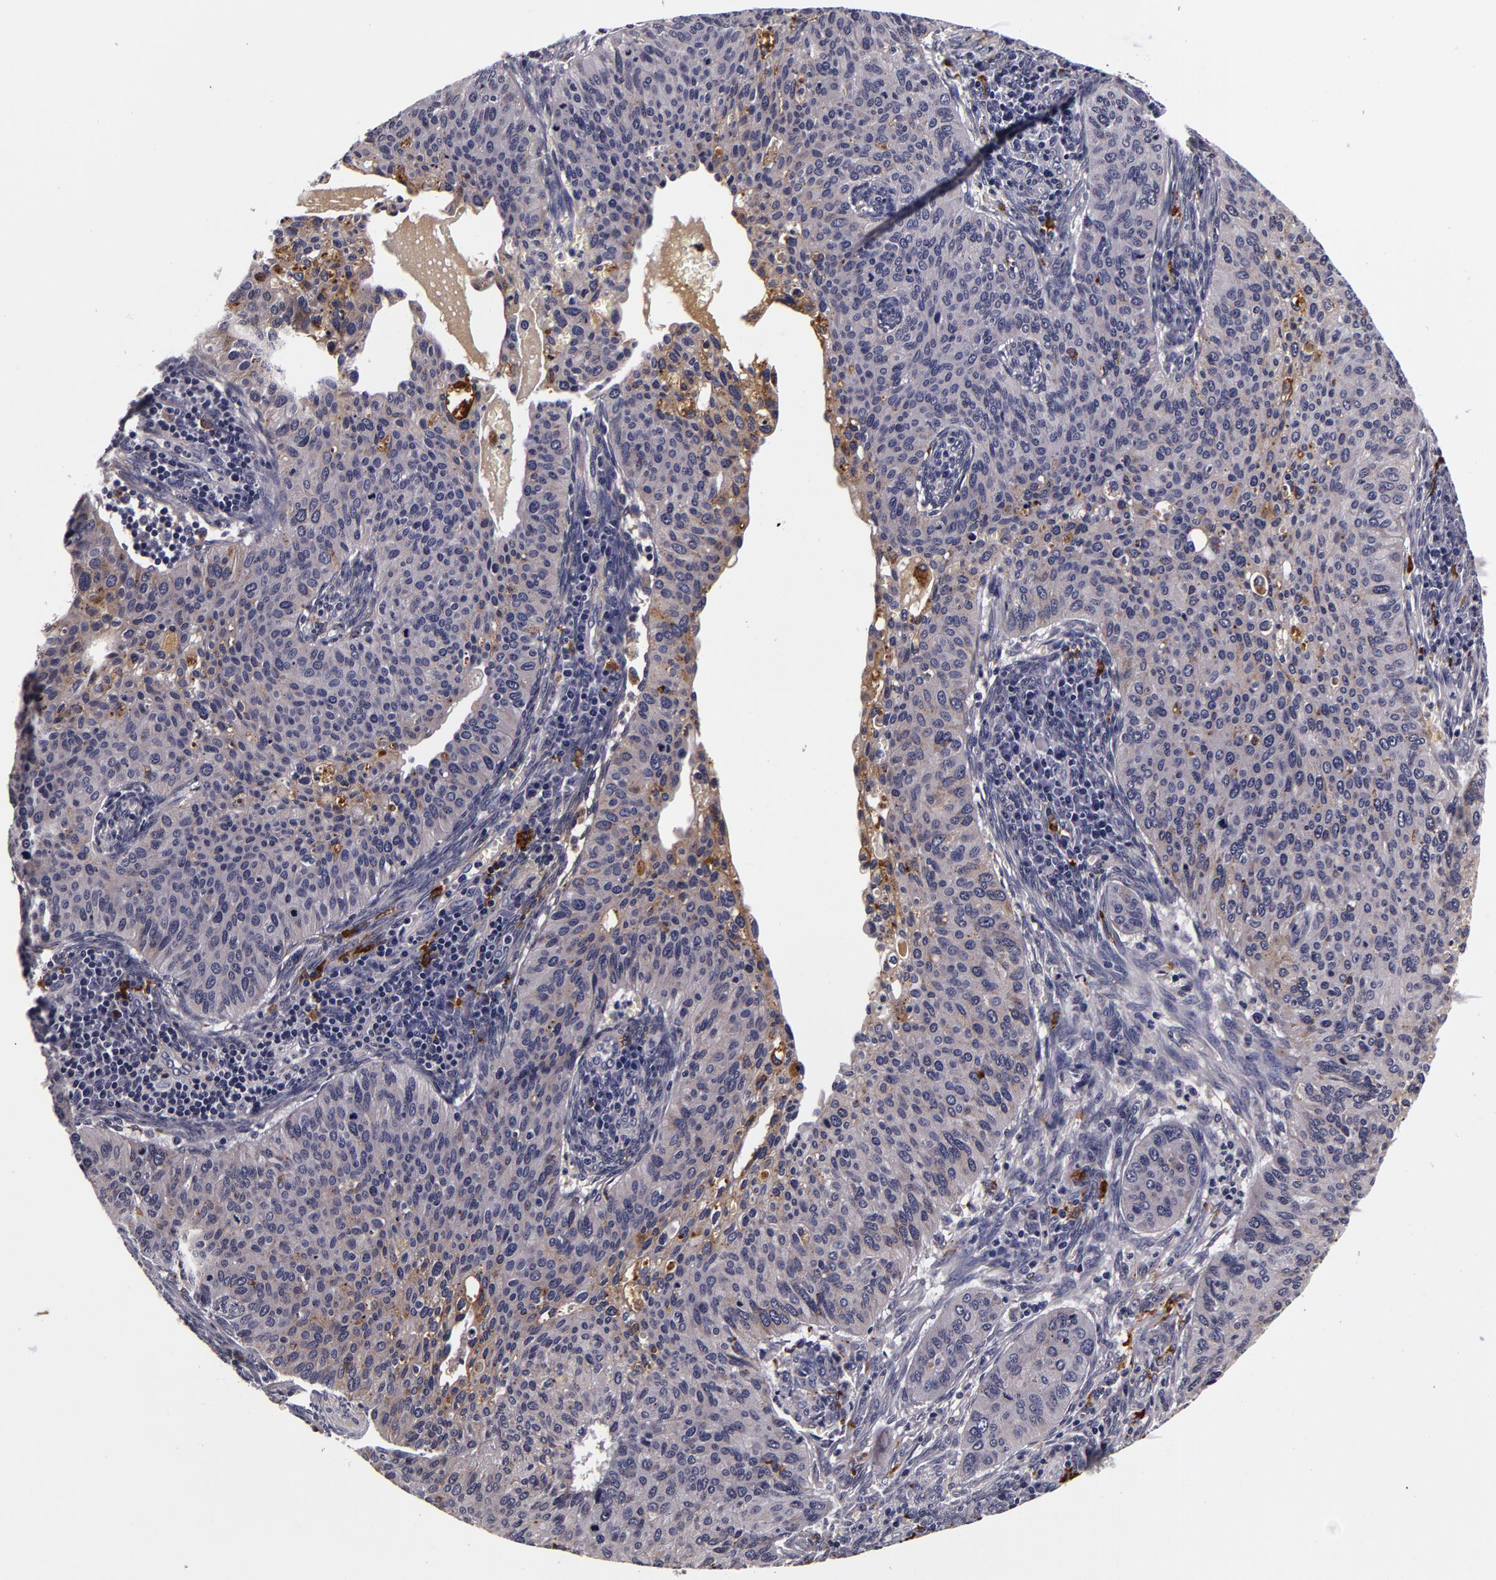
{"staining": {"intensity": "negative", "quantity": "none", "location": "none"}, "tissue": "cervical cancer", "cell_type": "Tumor cells", "image_type": "cancer", "snomed": [{"axis": "morphology", "description": "Adenocarcinoma, NOS"}, {"axis": "topography", "description": "Cervix"}], "caption": "Cervical cancer was stained to show a protein in brown. There is no significant staining in tumor cells.", "gene": "LGALS3BP", "patient": {"sex": "female", "age": 29}}